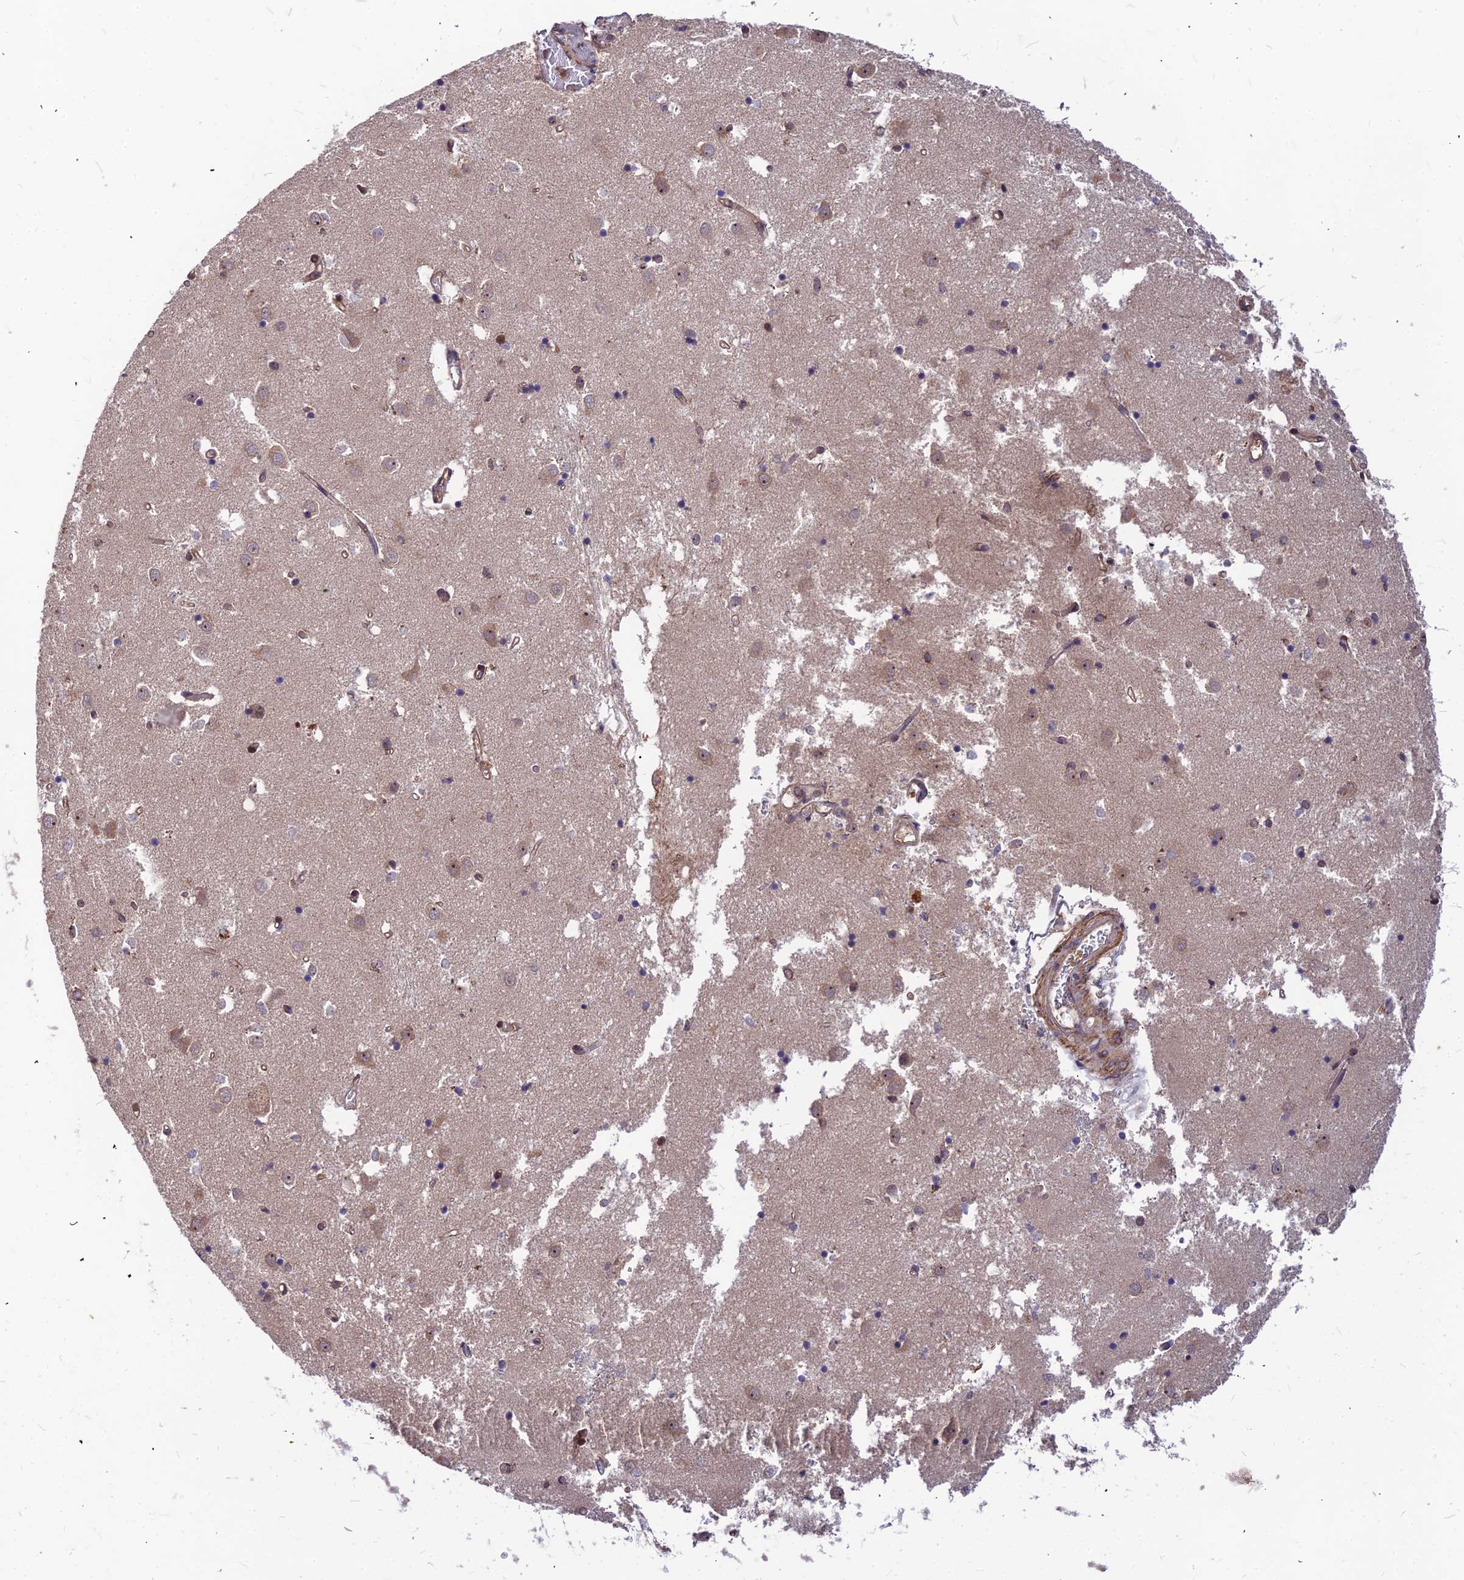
{"staining": {"intensity": "negative", "quantity": "none", "location": "none"}, "tissue": "caudate", "cell_type": "Glial cells", "image_type": "normal", "snomed": [{"axis": "morphology", "description": "Normal tissue, NOS"}, {"axis": "topography", "description": "Lateral ventricle wall"}], "caption": "Immunohistochemistry image of normal caudate: human caudate stained with DAB (3,3'-diaminobenzidine) exhibits no significant protein expression in glial cells.", "gene": "ZNF467", "patient": {"sex": "male", "age": 70}}